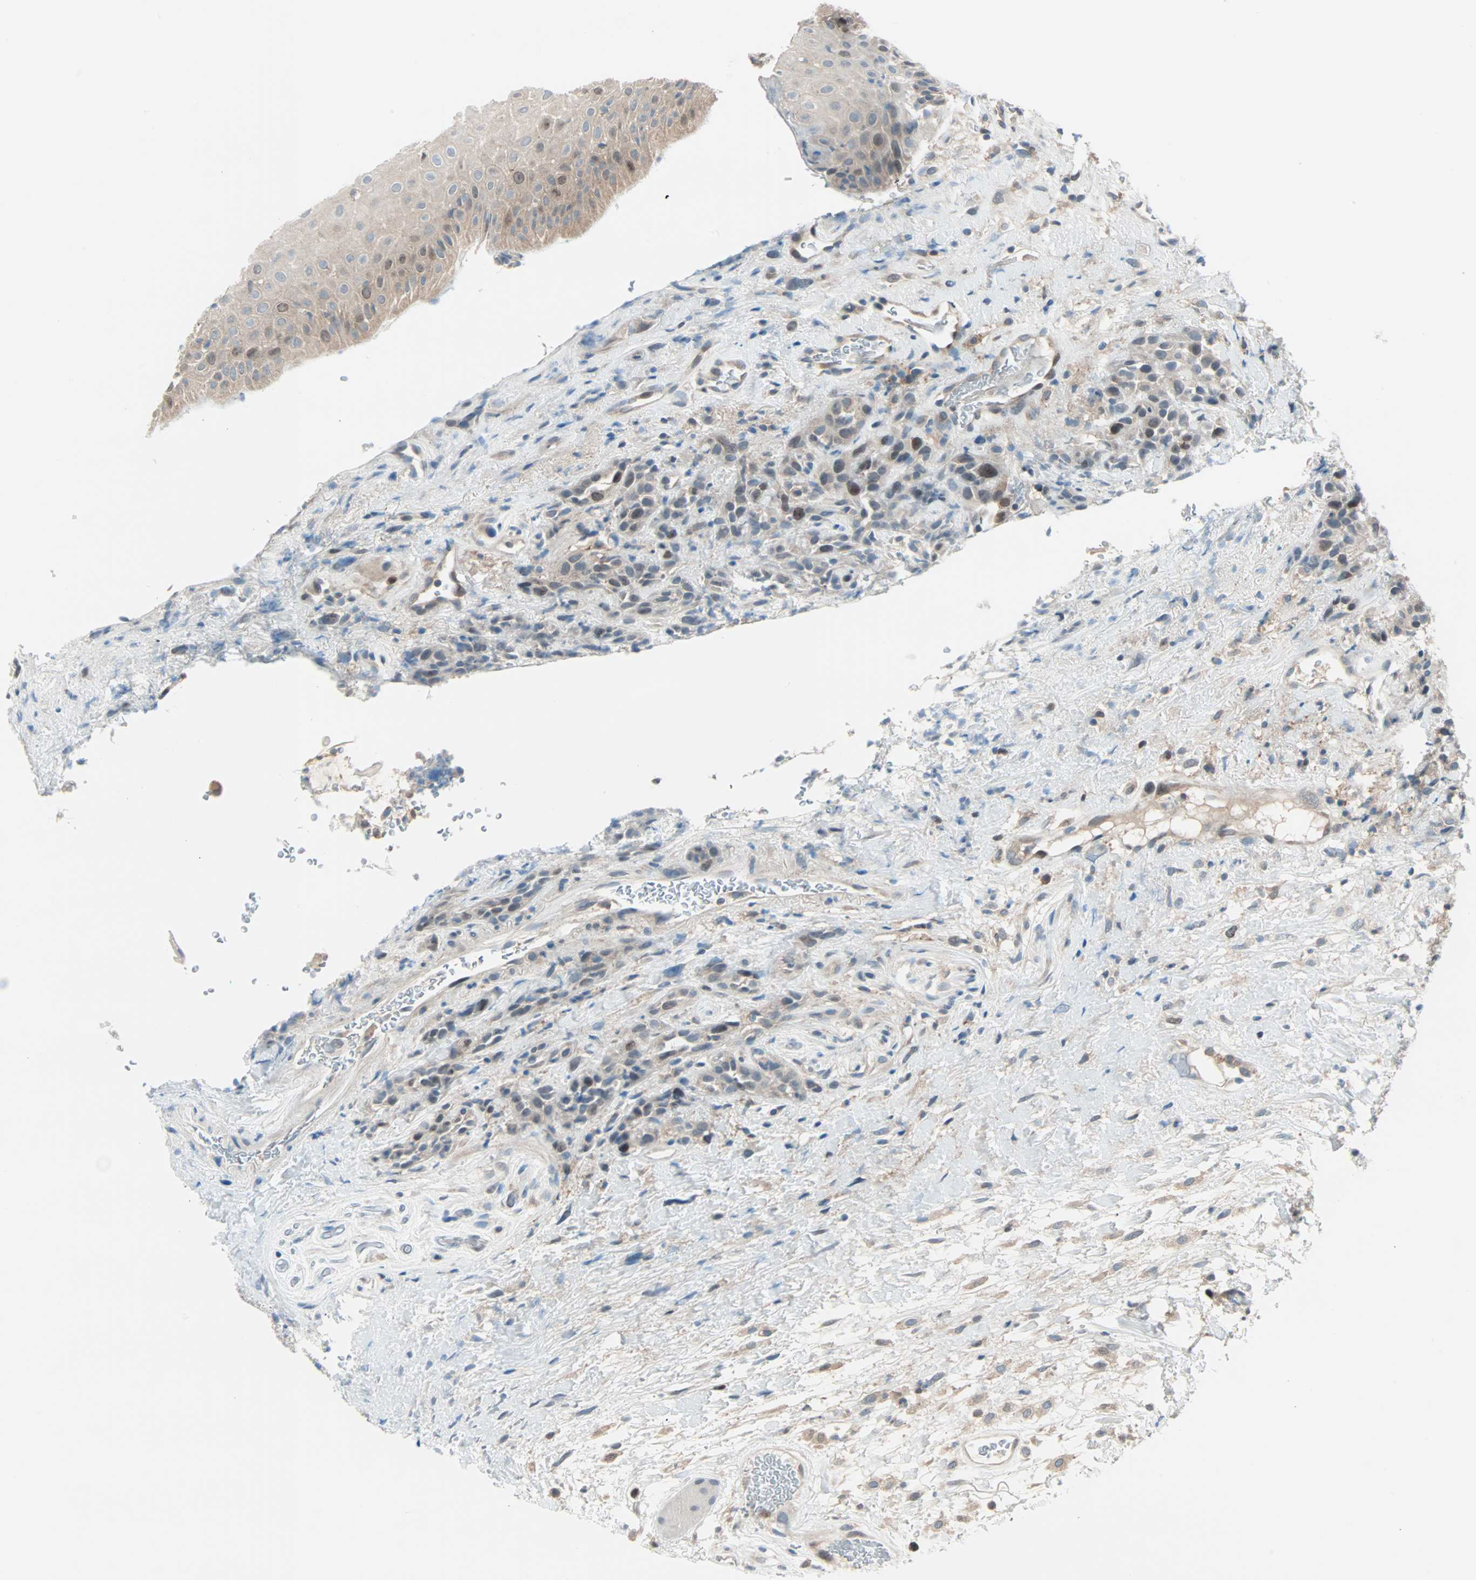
{"staining": {"intensity": "moderate", "quantity": ">75%", "location": "cytoplasmic/membranous"}, "tissue": "head and neck cancer", "cell_type": "Tumor cells", "image_type": "cancer", "snomed": [{"axis": "morphology", "description": "Normal tissue, NOS"}, {"axis": "morphology", "description": "Squamous cell carcinoma, NOS"}, {"axis": "topography", "description": "Cartilage tissue"}, {"axis": "topography", "description": "Head-Neck"}], "caption": "Moderate cytoplasmic/membranous staining for a protein is present in about >75% of tumor cells of head and neck cancer (squamous cell carcinoma) using immunohistochemistry (IHC).", "gene": "SMIM8", "patient": {"sex": "male", "age": 62}}